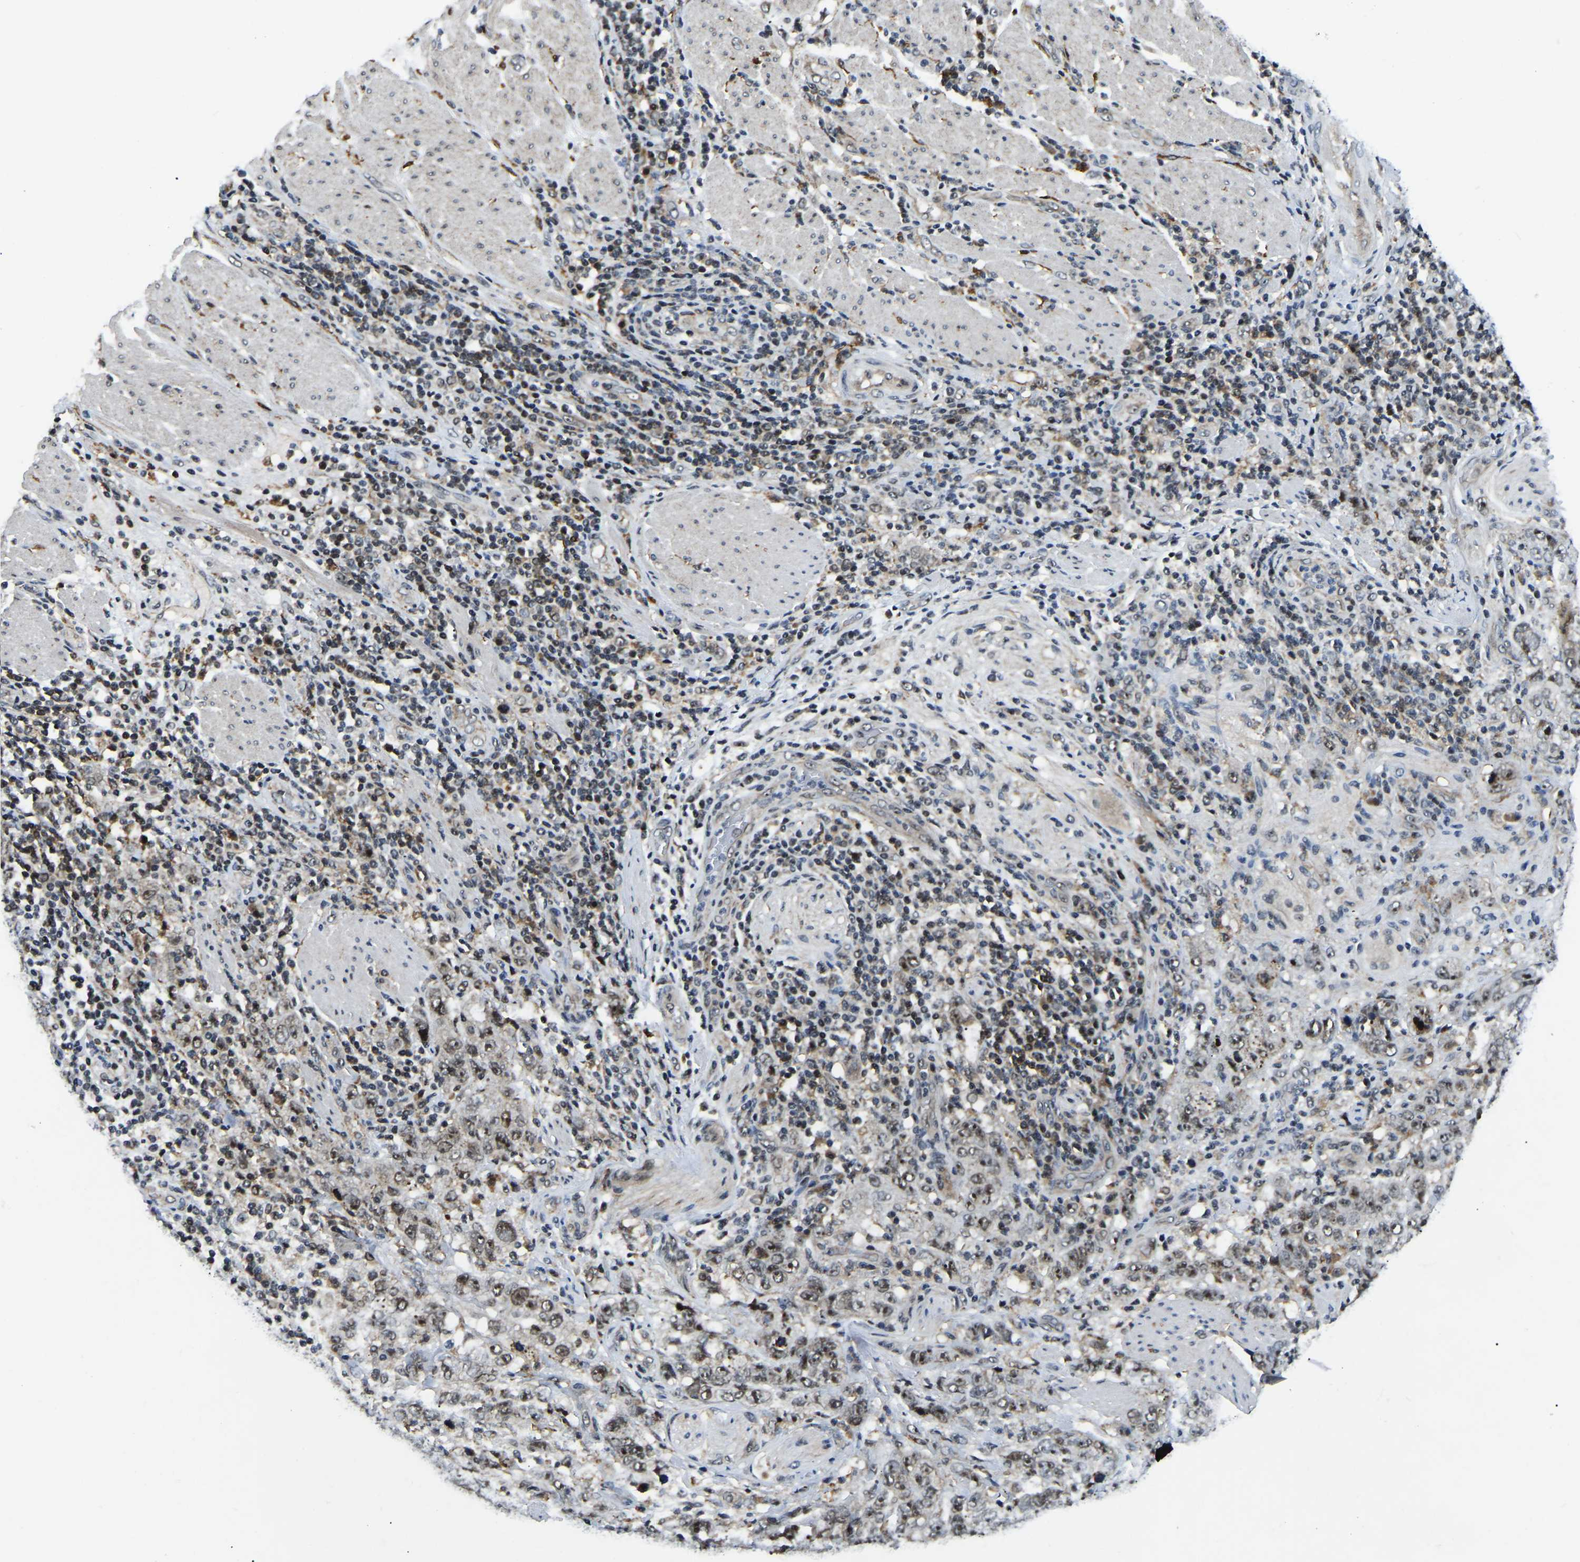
{"staining": {"intensity": "strong", "quantity": ">75%", "location": "nuclear"}, "tissue": "stomach cancer", "cell_type": "Tumor cells", "image_type": "cancer", "snomed": [{"axis": "morphology", "description": "Adenocarcinoma, NOS"}, {"axis": "topography", "description": "Stomach"}], "caption": "Human stomach cancer (adenocarcinoma) stained with a protein marker exhibits strong staining in tumor cells.", "gene": "RRP1B", "patient": {"sex": "male", "age": 48}}